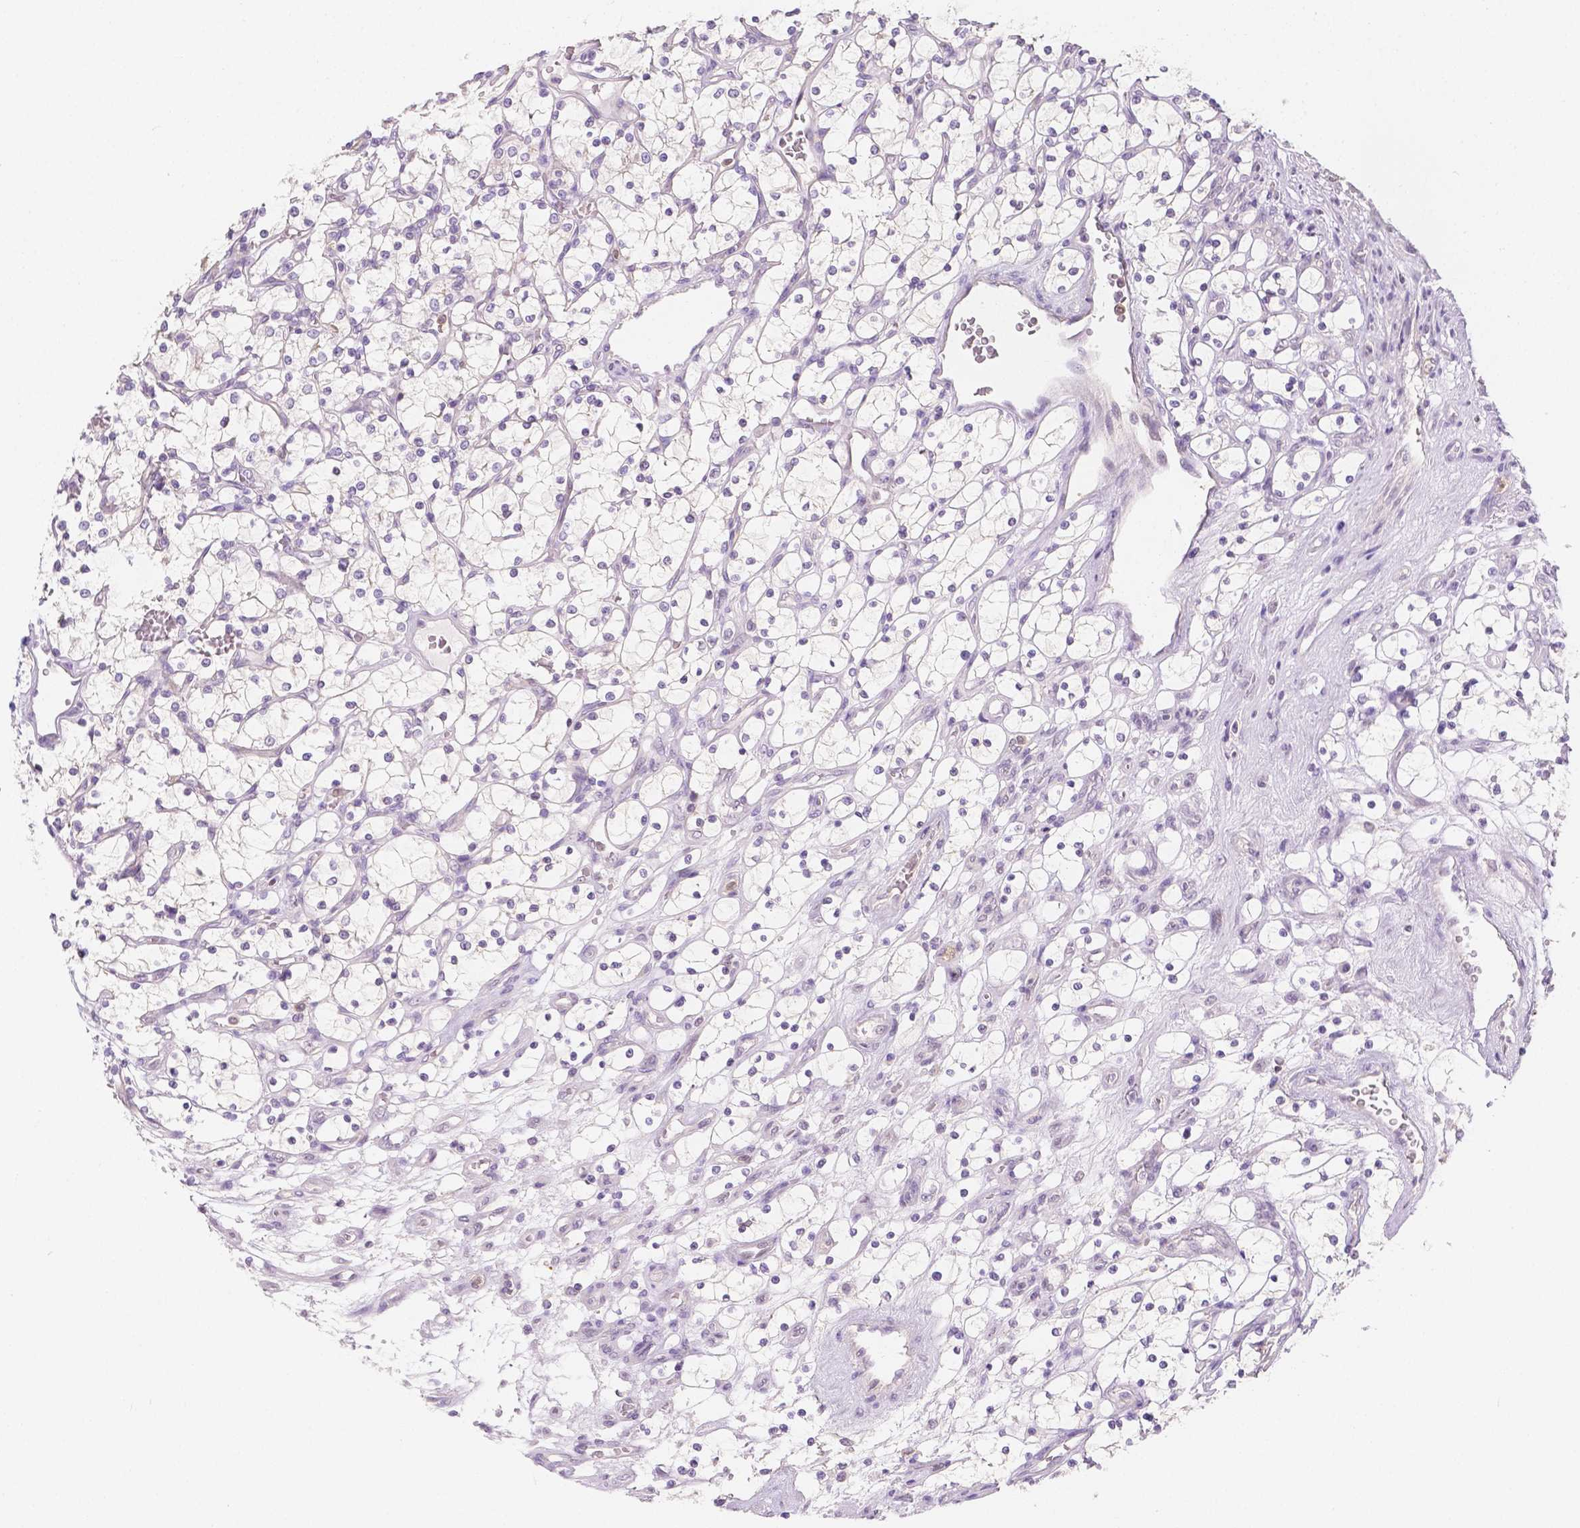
{"staining": {"intensity": "negative", "quantity": "none", "location": "none"}, "tissue": "renal cancer", "cell_type": "Tumor cells", "image_type": "cancer", "snomed": [{"axis": "morphology", "description": "Adenocarcinoma, NOS"}, {"axis": "topography", "description": "Kidney"}], "caption": "DAB (3,3'-diaminobenzidine) immunohistochemical staining of human renal cancer shows no significant expression in tumor cells.", "gene": "SGTB", "patient": {"sex": "female", "age": 69}}